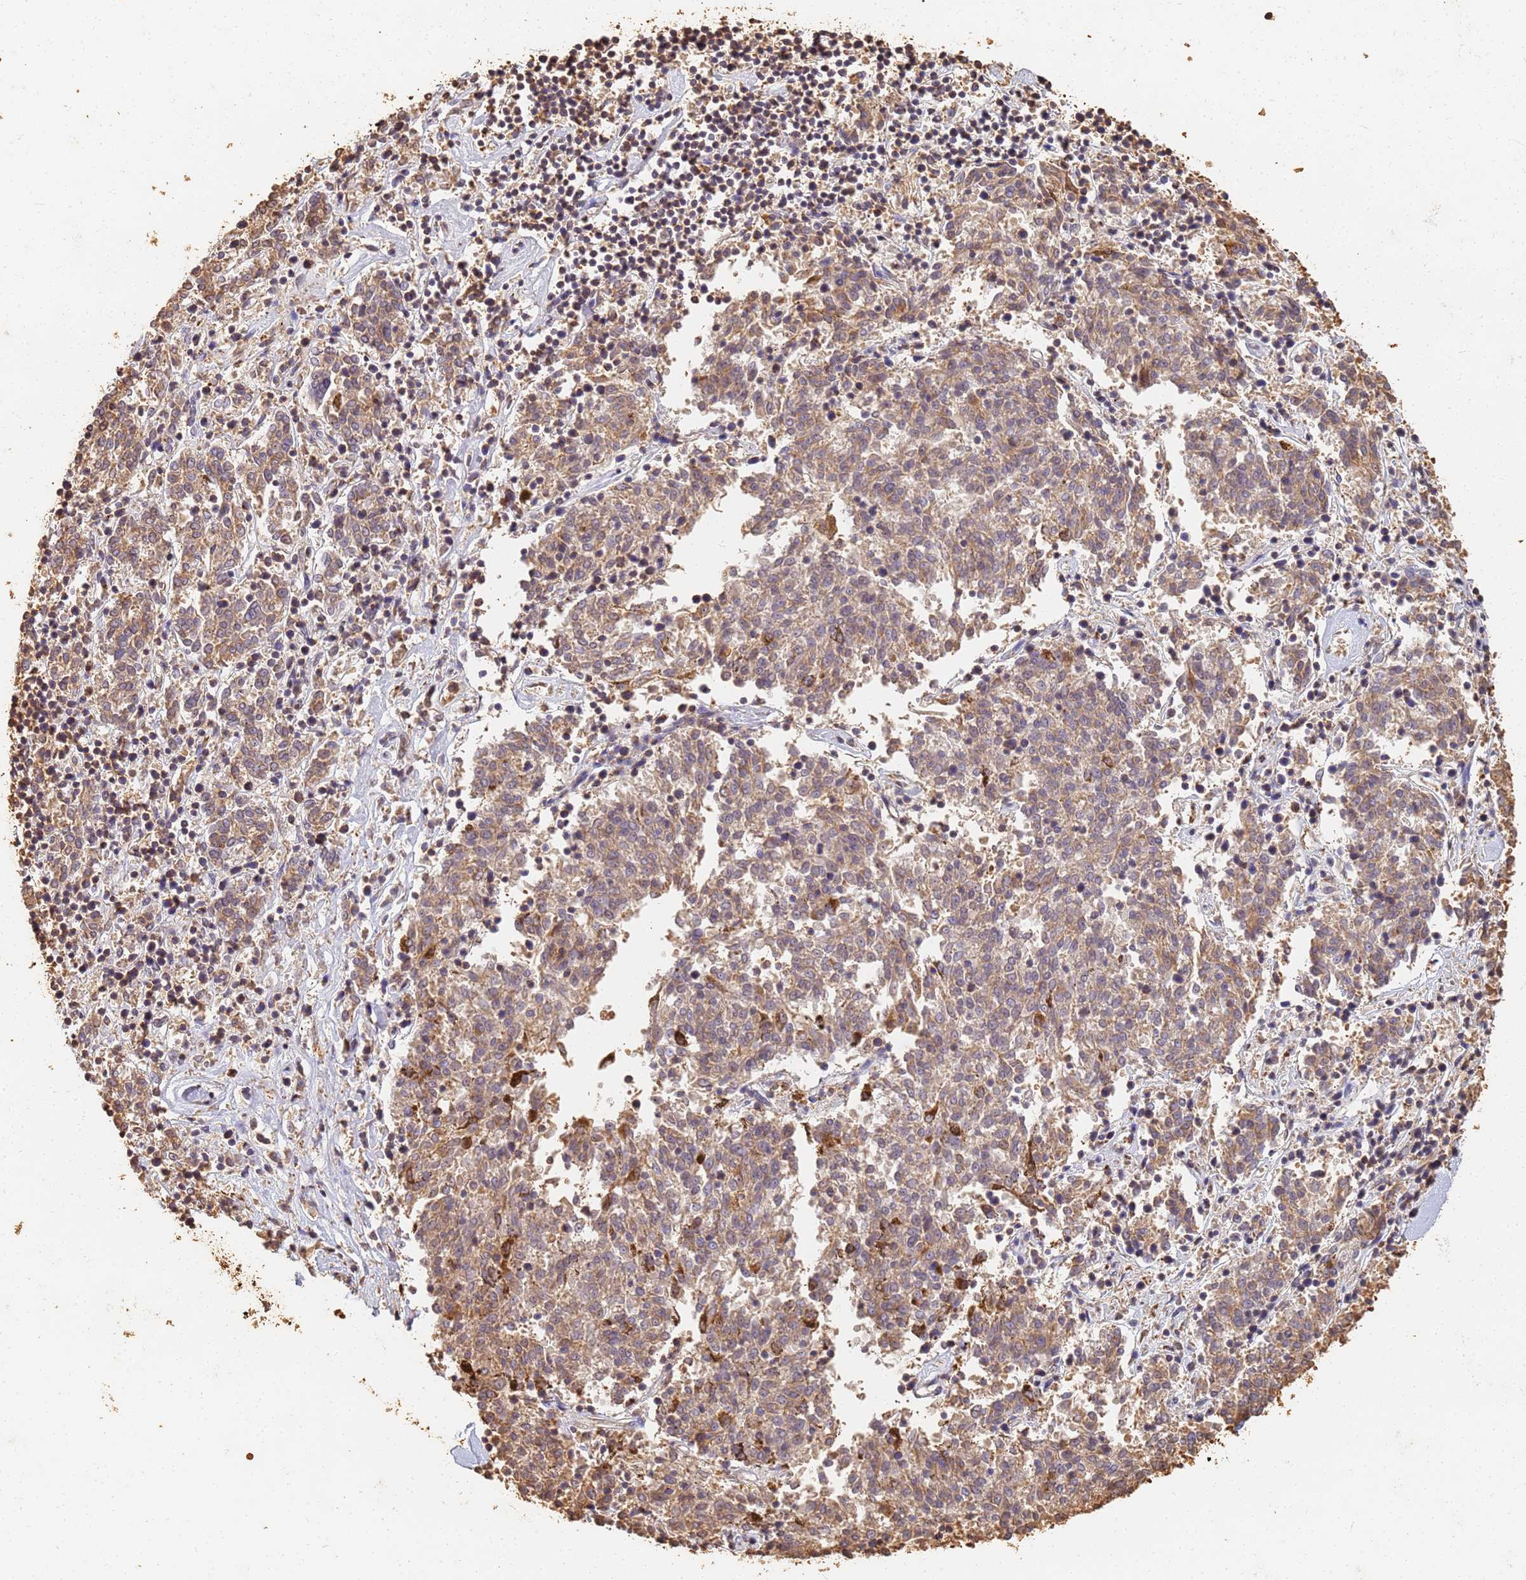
{"staining": {"intensity": "weak", "quantity": ">75%", "location": "cytoplasmic/membranous"}, "tissue": "melanoma", "cell_type": "Tumor cells", "image_type": "cancer", "snomed": [{"axis": "morphology", "description": "Malignant melanoma, NOS"}, {"axis": "topography", "description": "Skin"}], "caption": "A brown stain highlights weak cytoplasmic/membranous expression of a protein in melanoma tumor cells.", "gene": "JAK2", "patient": {"sex": "female", "age": 72}}